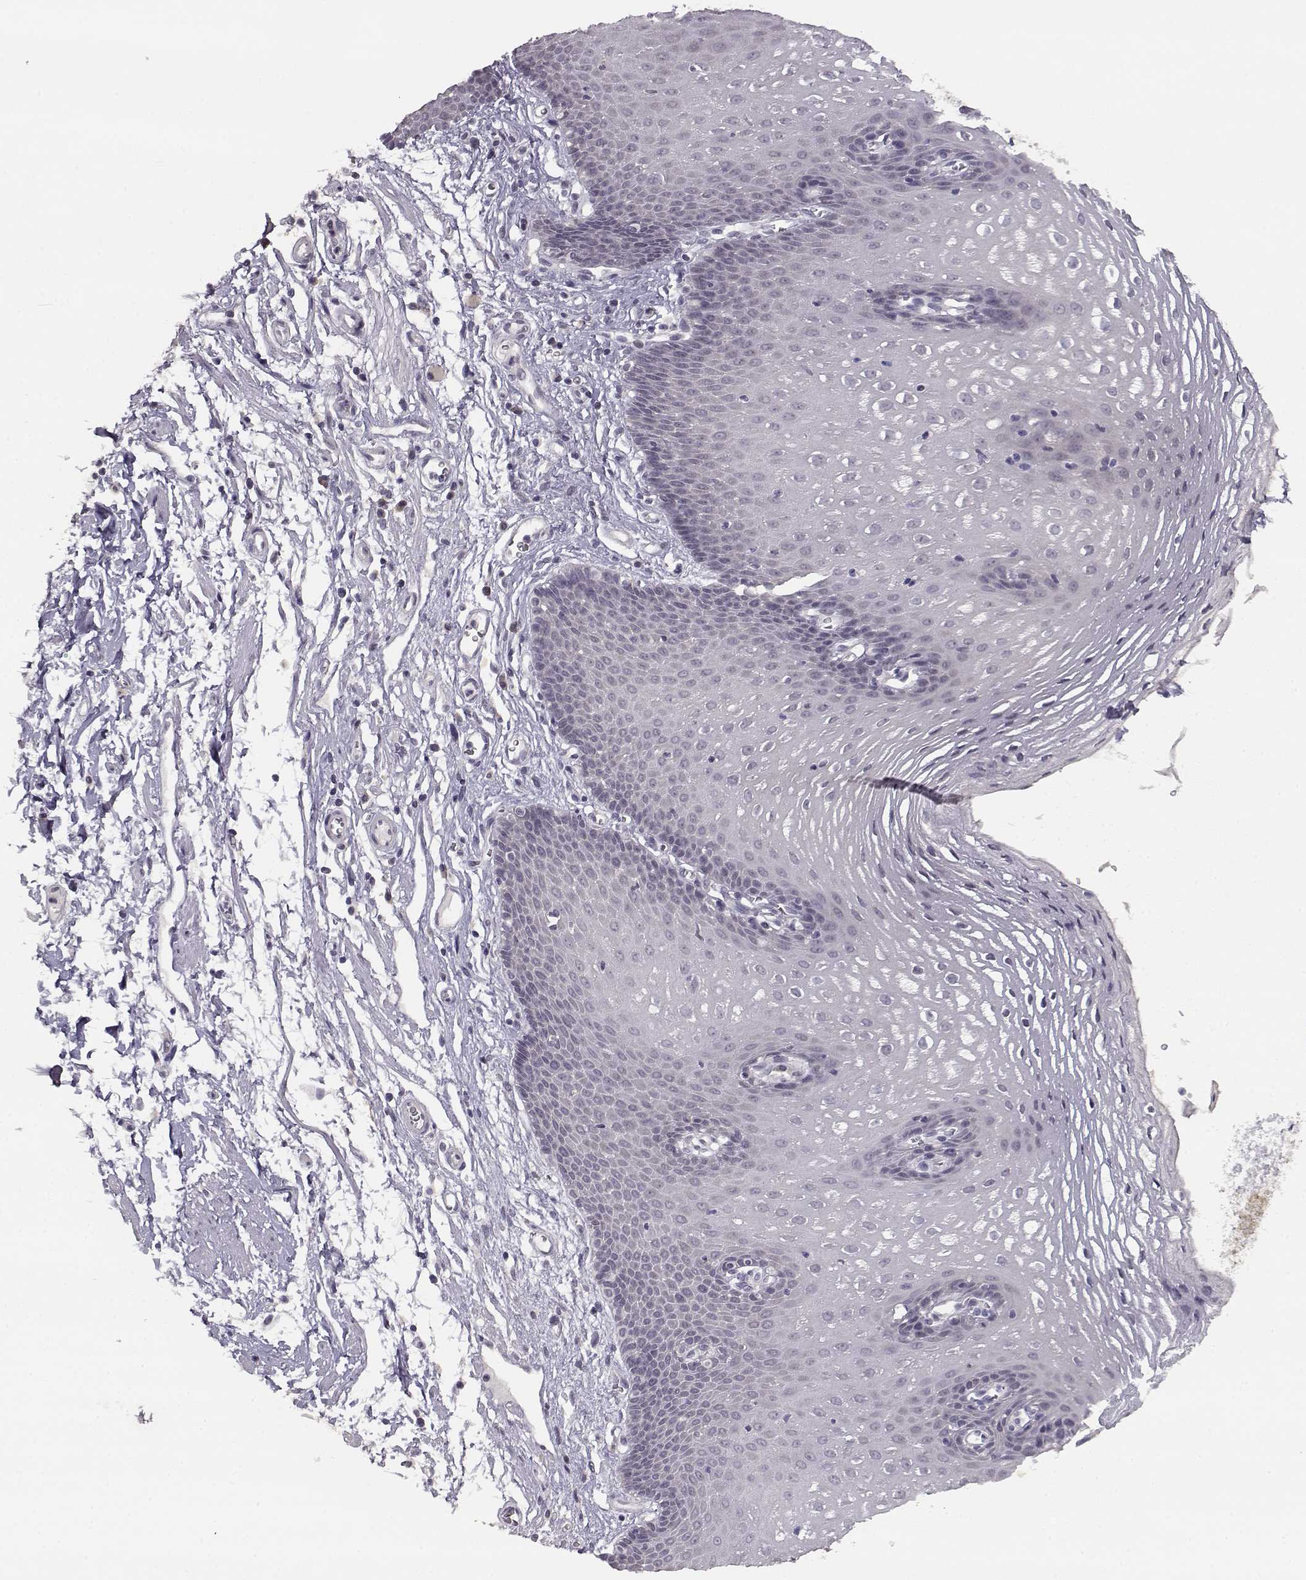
{"staining": {"intensity": "negative", "quantity": "none", "location": "none"}, "tissue": "esophagus", "cell_type": "Squamous epithelial cells", "image_type": "normal", "snomed": [{"axis": "morphology", "description": "Normal tissue, NOS"}, {"axis": "topography", "description": "Esophagus"}], "caption": "IHC micrograph of benign esophagus: esophagus stained with DAB exhibits no significant protein staining in squamous epithelial cells.", "gene": "RHOXF2", "patient": {"sex": "male", "age": 72}}